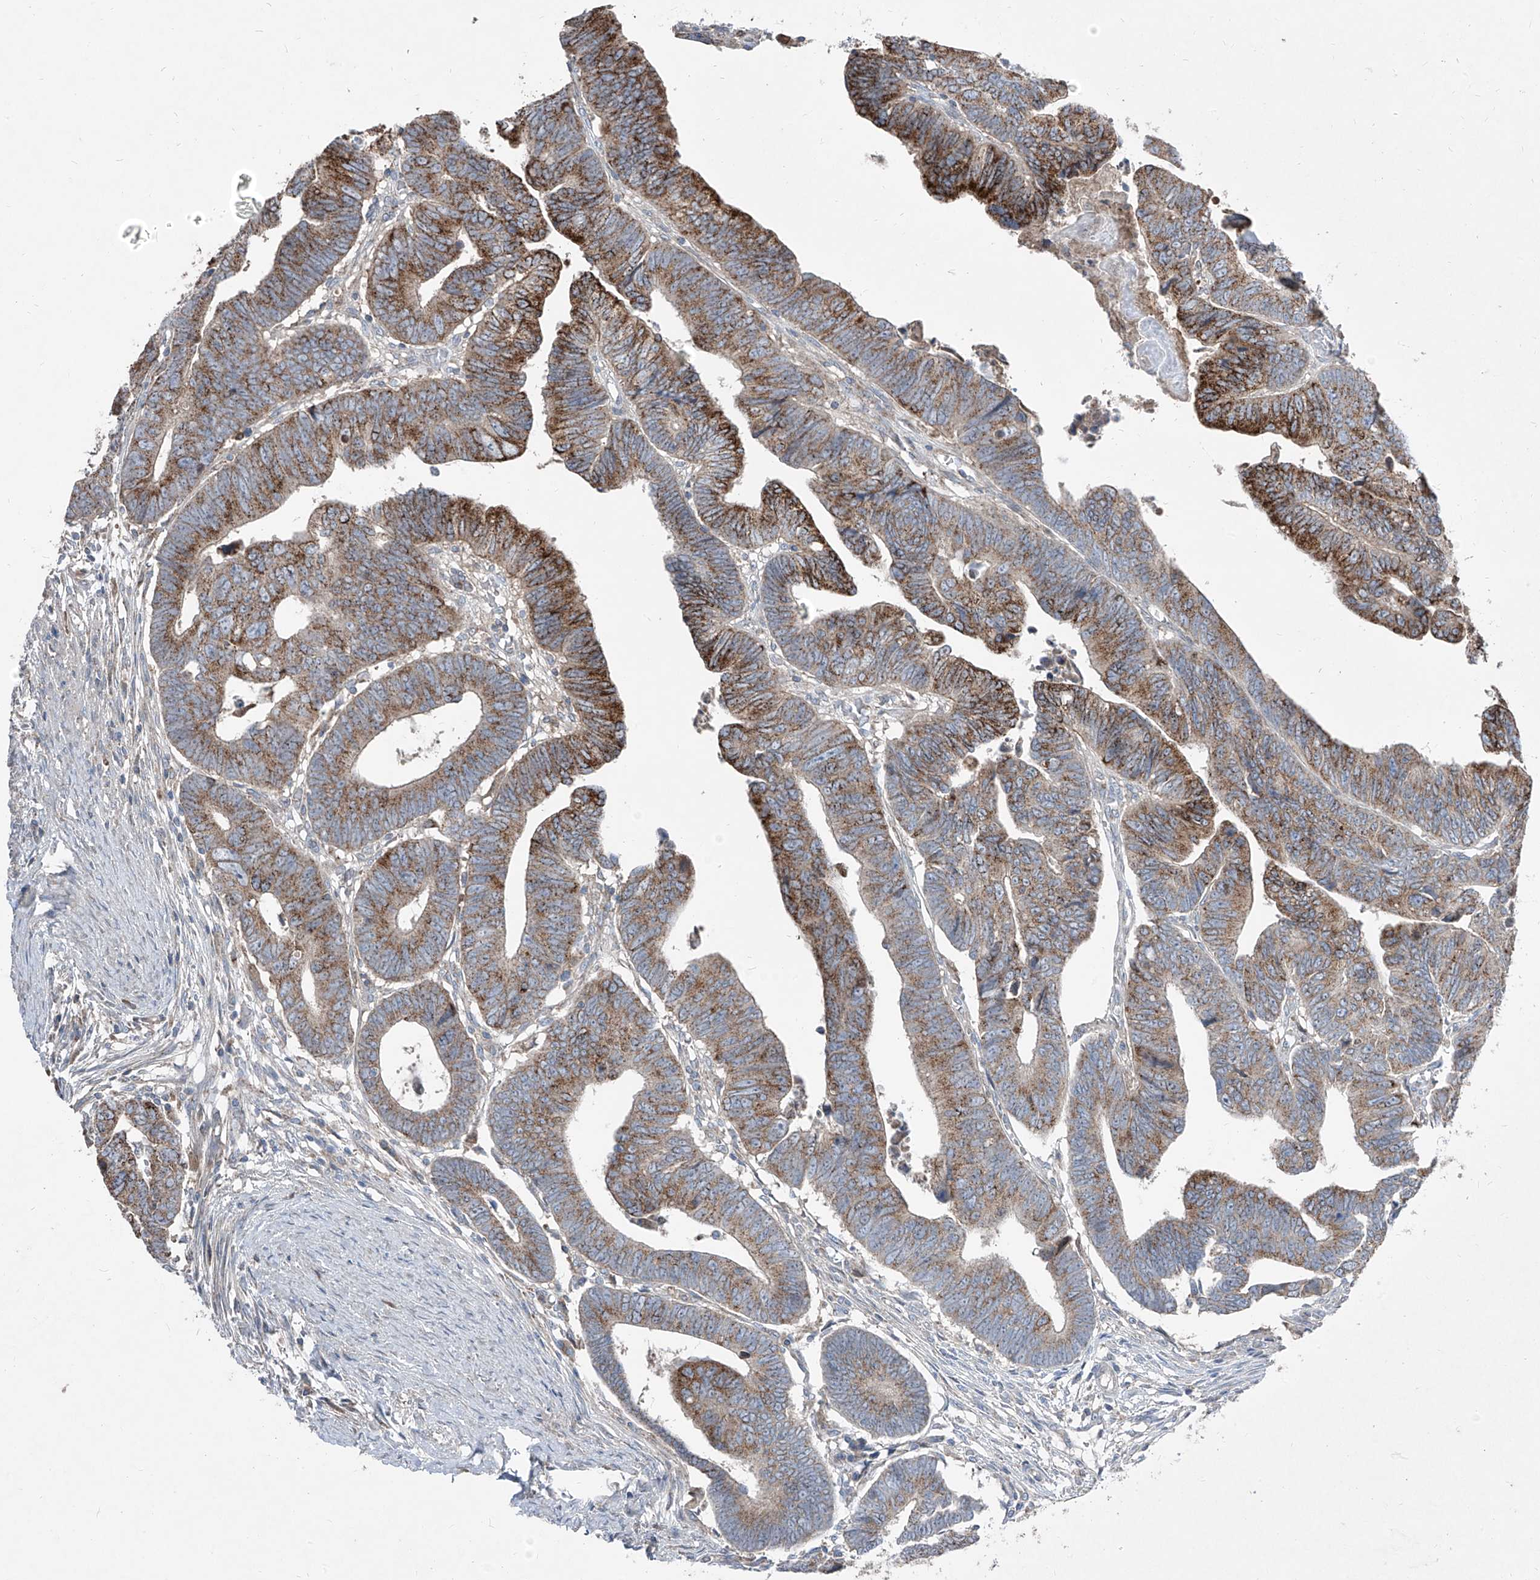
{"staining": {"intensity": "strong", "quantity": "25%-75%", "location": "cytoplasmic/membranous"}, "tissue": "colorectal cancer", "cell_type": "Tumor cells", "image_type": "cancer", "snomed": [{"axis": "morphology", "description": "Adenocarcinoma, NOS"}, {"axis": "topography", "description": "Rectum"}], "caption": "Strong cytoplasmic/membranous staining for a protein is present in approximately 25%-75% of tumor cells of colorectal cancer (adenocarcinoma) using immunohistochemistry.", "gene": "ABCD3", "patient": {"sex": "female", "age": 65}}